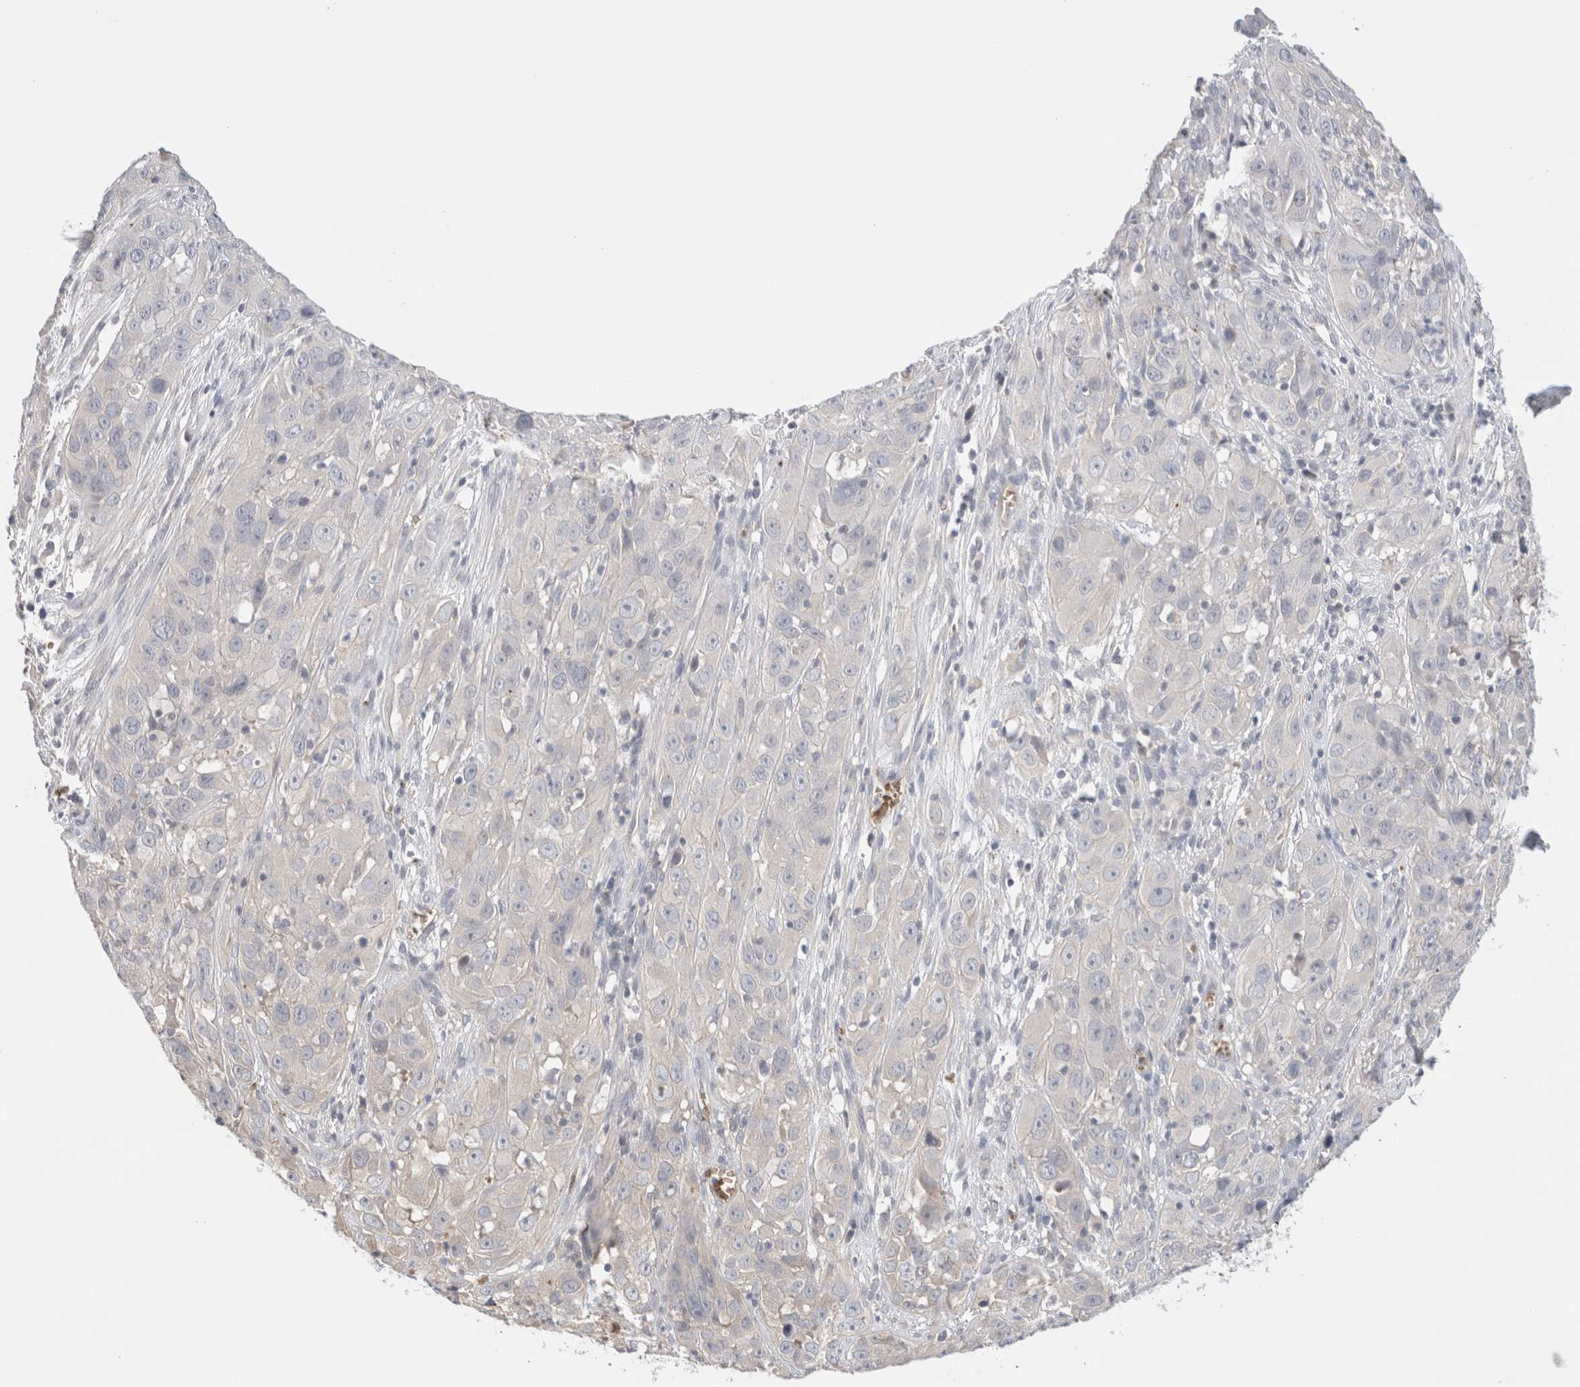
{"staining": {"intensity": "negative", "quantity": "none", "location": "none"}, "tissue": "cervical cancer", "cell_type": "Tumor cells", "image_type": "cancer", "snomed": [{"axis": "morphology", "description": "Squamous cell carcinoma, NOS"}, {"axis": "topography", "description": "Cervix"}], "caption": "Human cervical cancer stained for a protein using immunohistochemistry (IHC) shows no staining in tumor cells.", "gene": "MST1", "patient": {"sex": "female", "age": 32}}